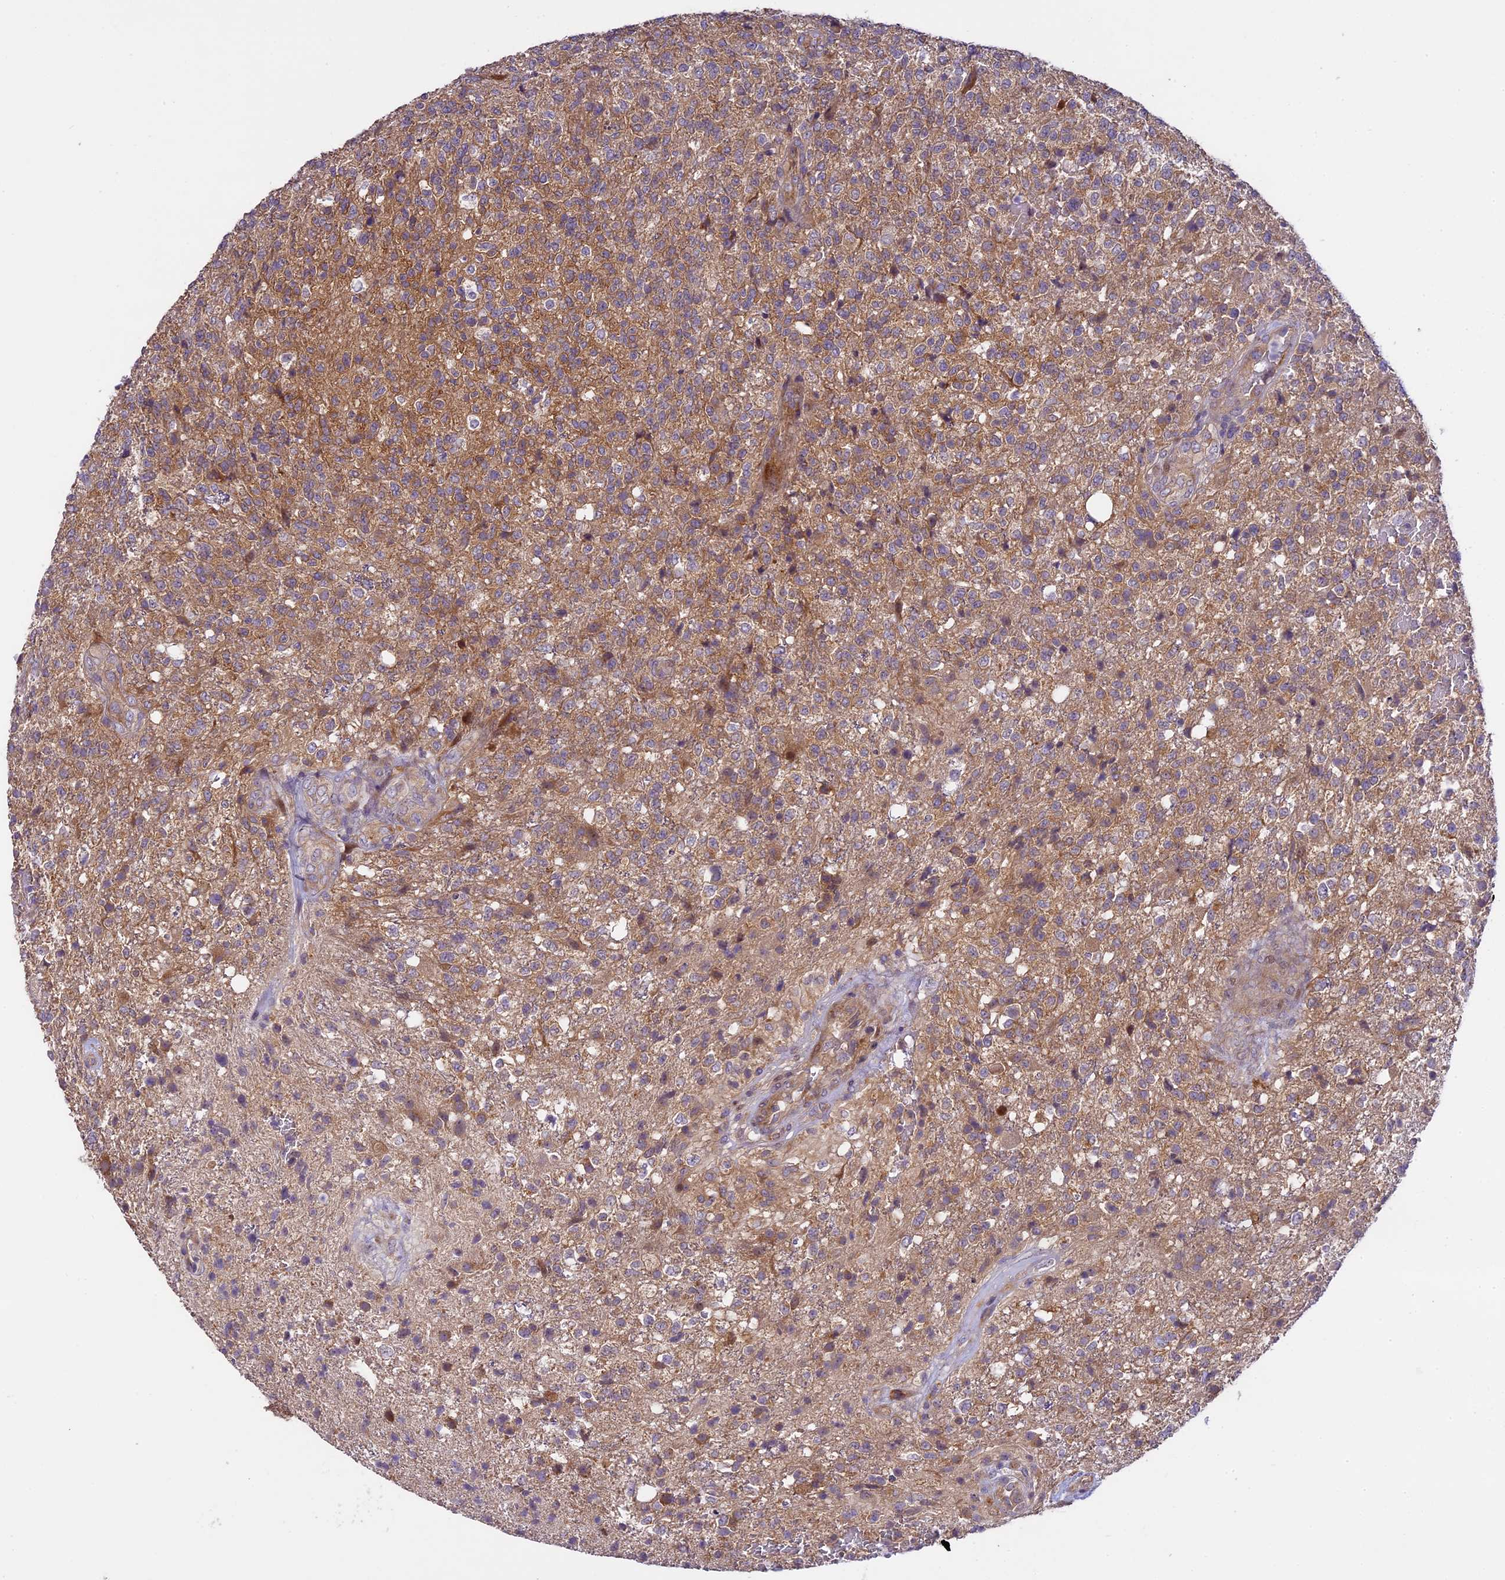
{"staining": {"intensity": "weak", "quantity": "25%-75%", "location": "cytoplasmic/membranous"}, "tissue": "glioma", "cell_type": "Tumor cells", "image_type": "cancer", "snomed": [{"axis": "morphology", "description": "Glioma, malignant, High grade"}, {"axis": "topography", "description": "Brain"}], "caption": "Tumor cells display low levels of weak cytoplasmic/membranous positivity in approximately 25%-75% of cells in human malignant glioma (high-grade).", "gene": "SPIRE1", "patient": {"sex": "male", "age": 56}}